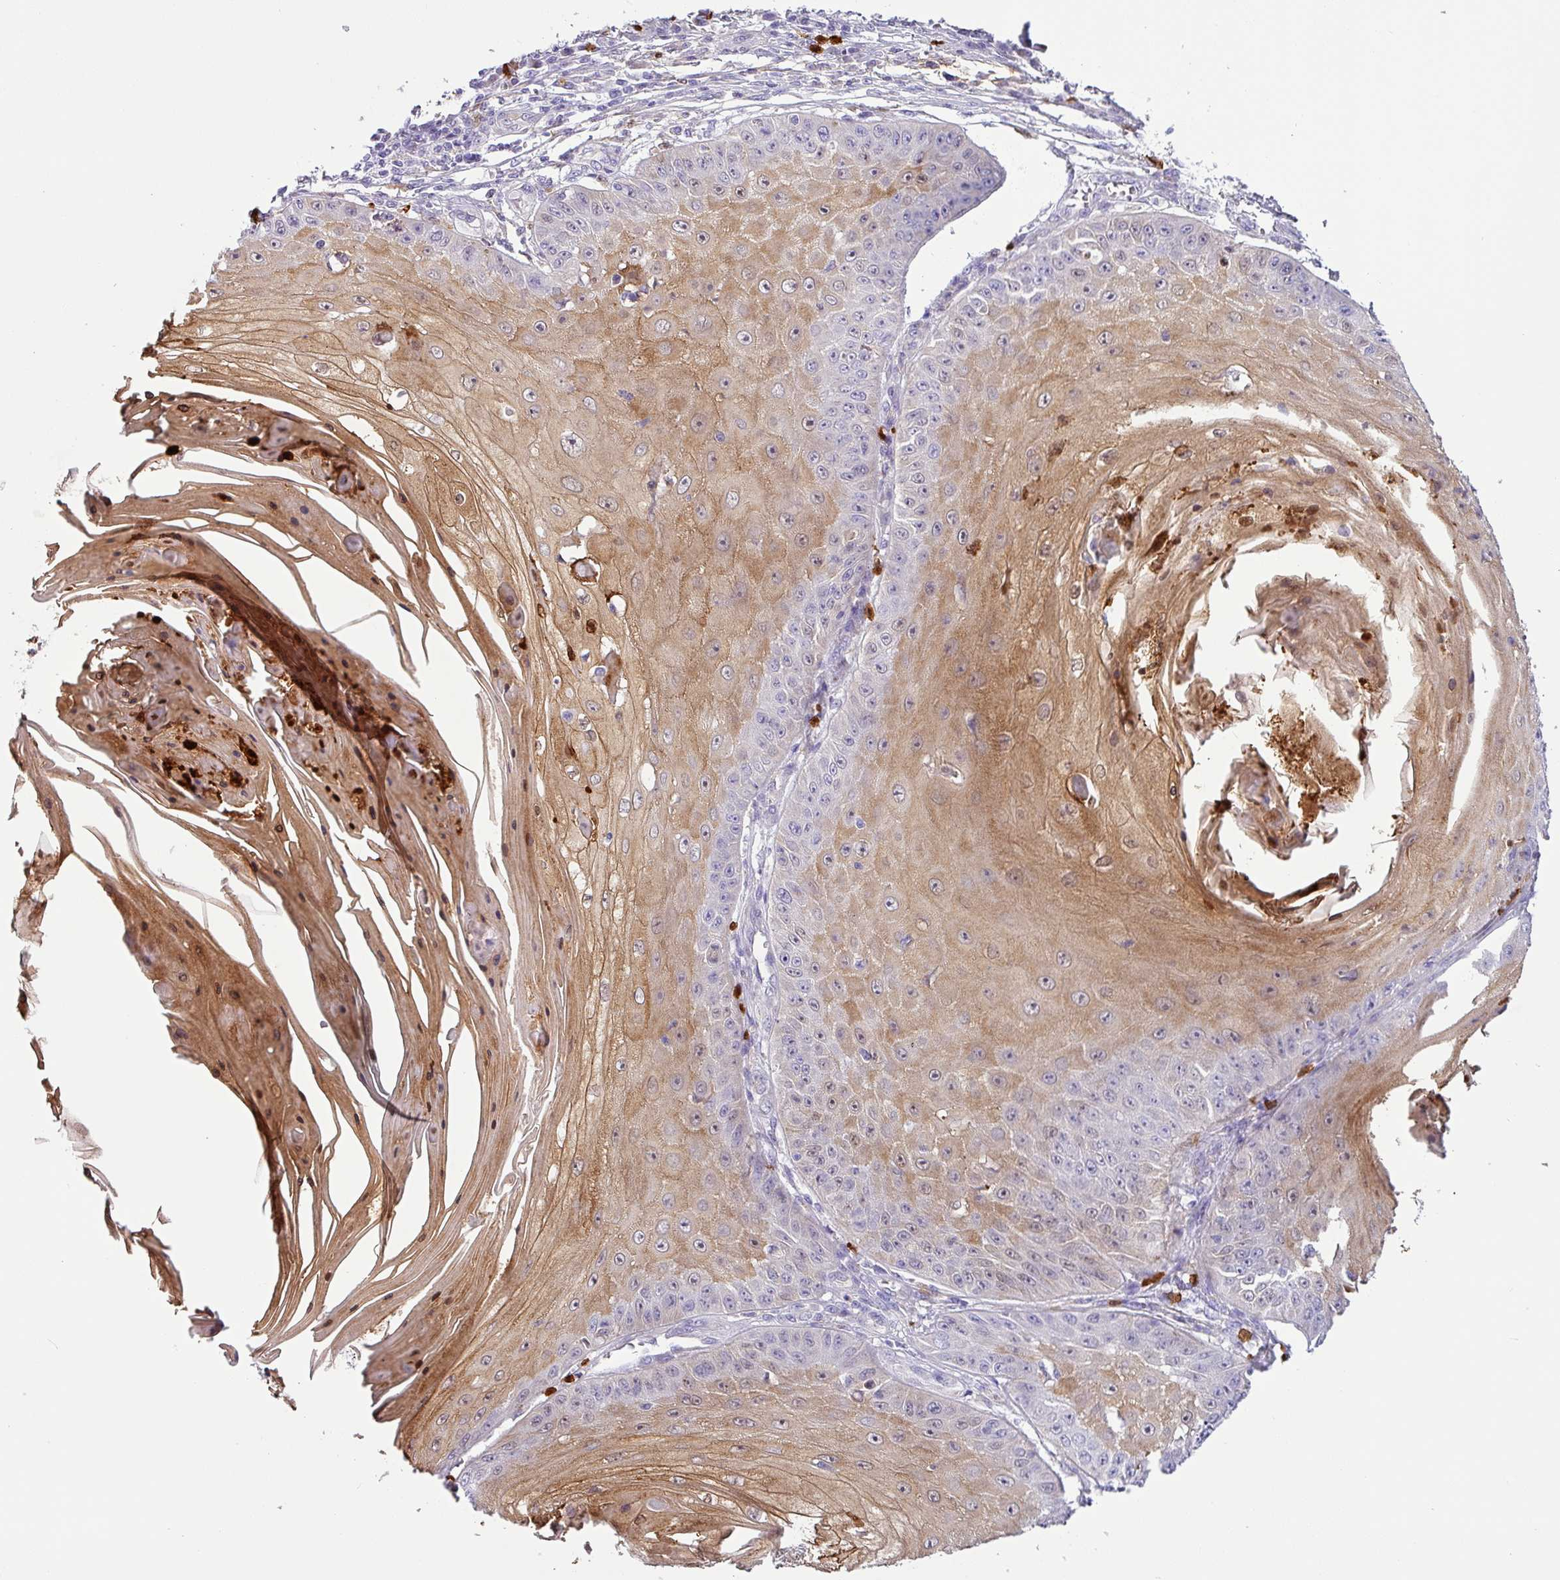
{"staining": {"intensity": "moderate", "quantity": "<25%", "location": "cytoplasmic/membranous,nuclear"}, "tissue": "skin cancer", "cell_type": "Tumor cells", "image_type": "cancer", "snomed": [{"axis": "morphology", "description": "Squamous cell carcinoma, NOS"}, {"axis": "topography", "description": "Skin"}], "caption": "Human skin squamous cell carcinoma stained for a protein (brown) displays moderate cytoplasmic/membranous and nuclear positive expression in about <25% of tumor cells.", "gene": "SH2D3C", "patient": {"sex": "male", "age": 70}}